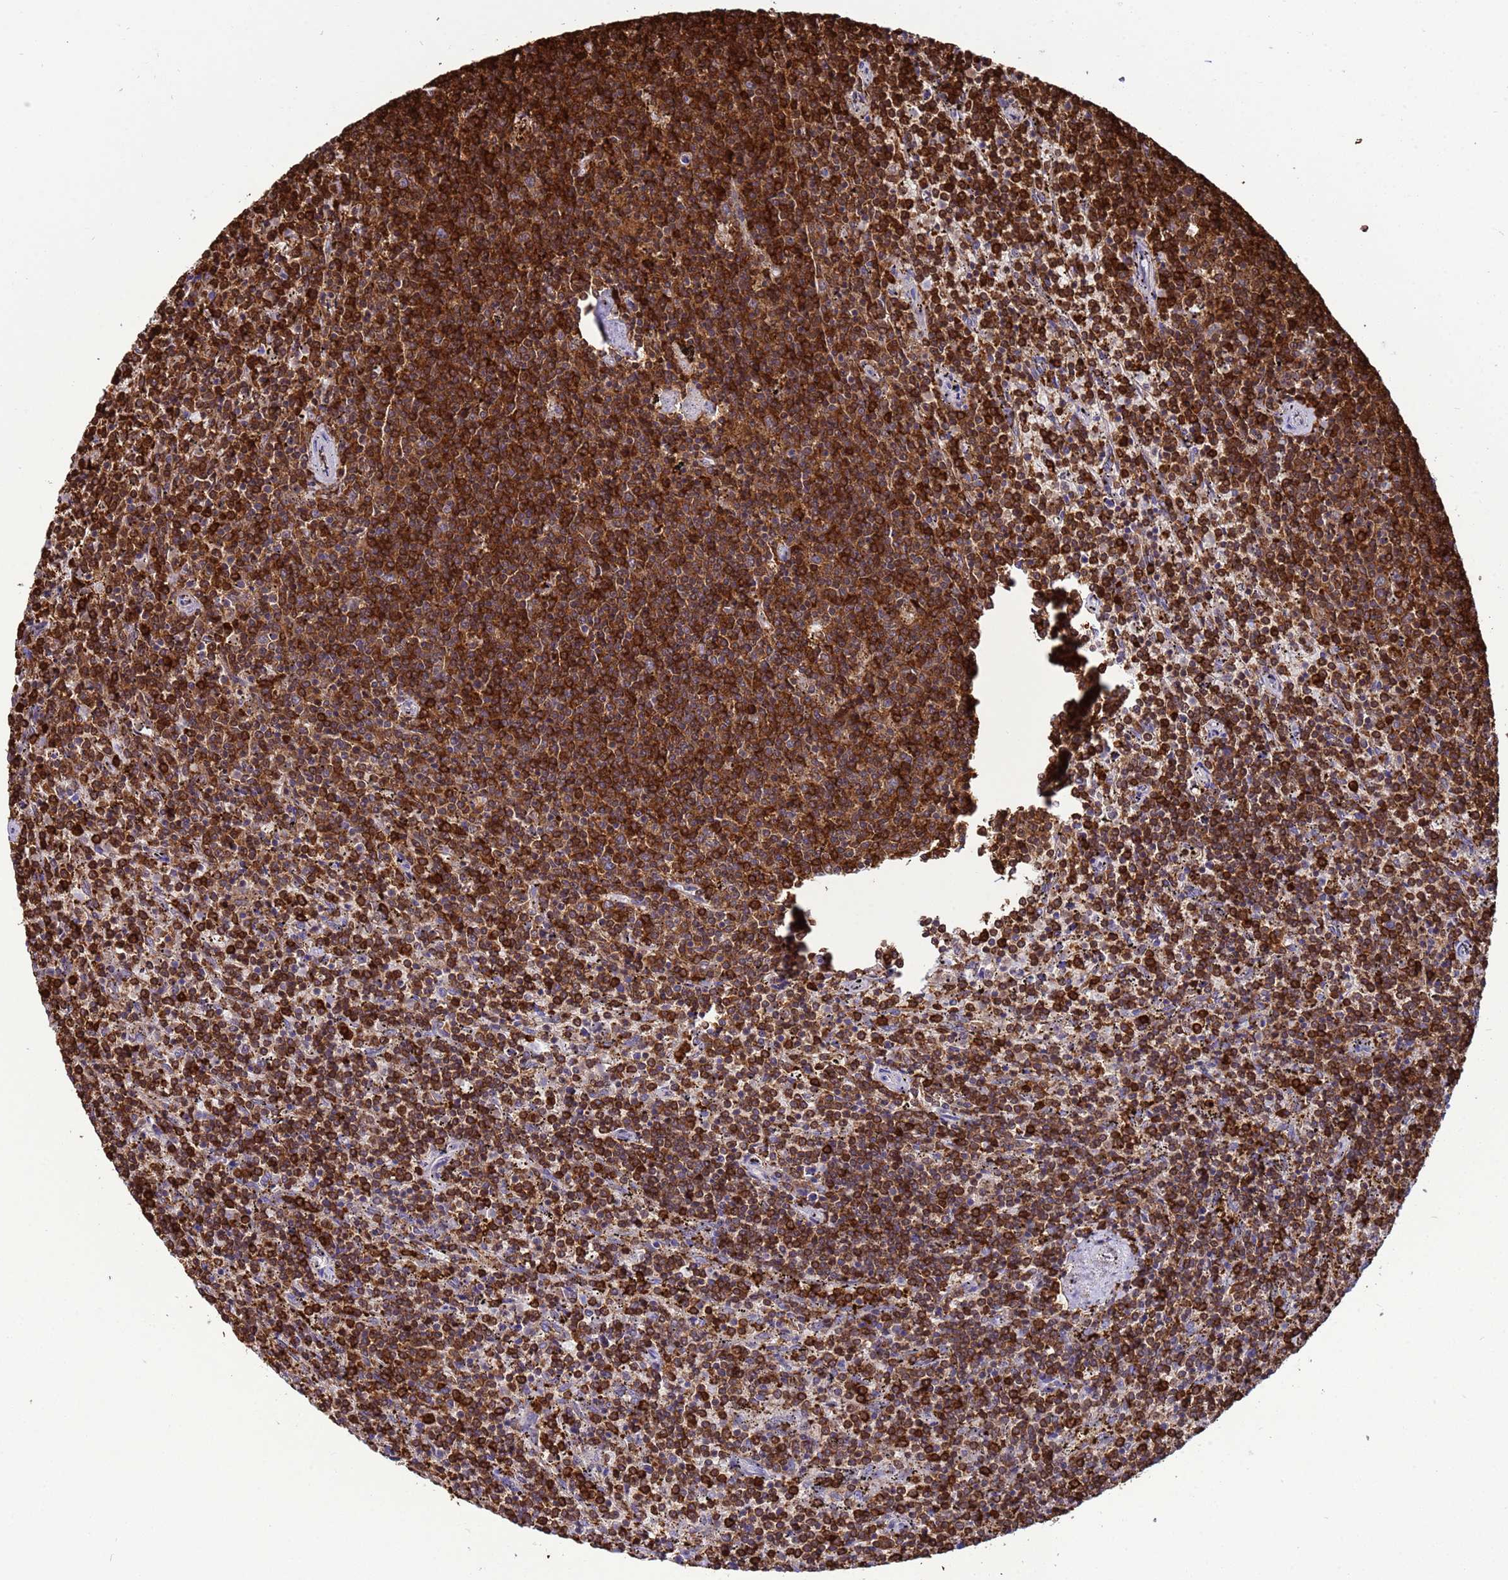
{"staining": {"intensity": "strong", "quantity": ">75%", "location": "cytoplasmic/membranous"}, "tissue": "lymphoma", "cell_type": "Tumor cells", "image_type": "cancer", "snomed": [{"axis": "morphology", "description": "Malignant lymphoma, non-Hodgkin's type, Low grade"}, {"axis": "topography", "description": "Spleen"}], "caption": "Immunohistochemistry (IHC) (DAB) staining of human lymphoma displays strong cytoplasmic/membranous protein expression in about >75% of tumor cells. (DAB = brown stain, brightfield microscopy at high magnification).", "gene": "EZR", "patient": {"sex": "female", "age": 50}}